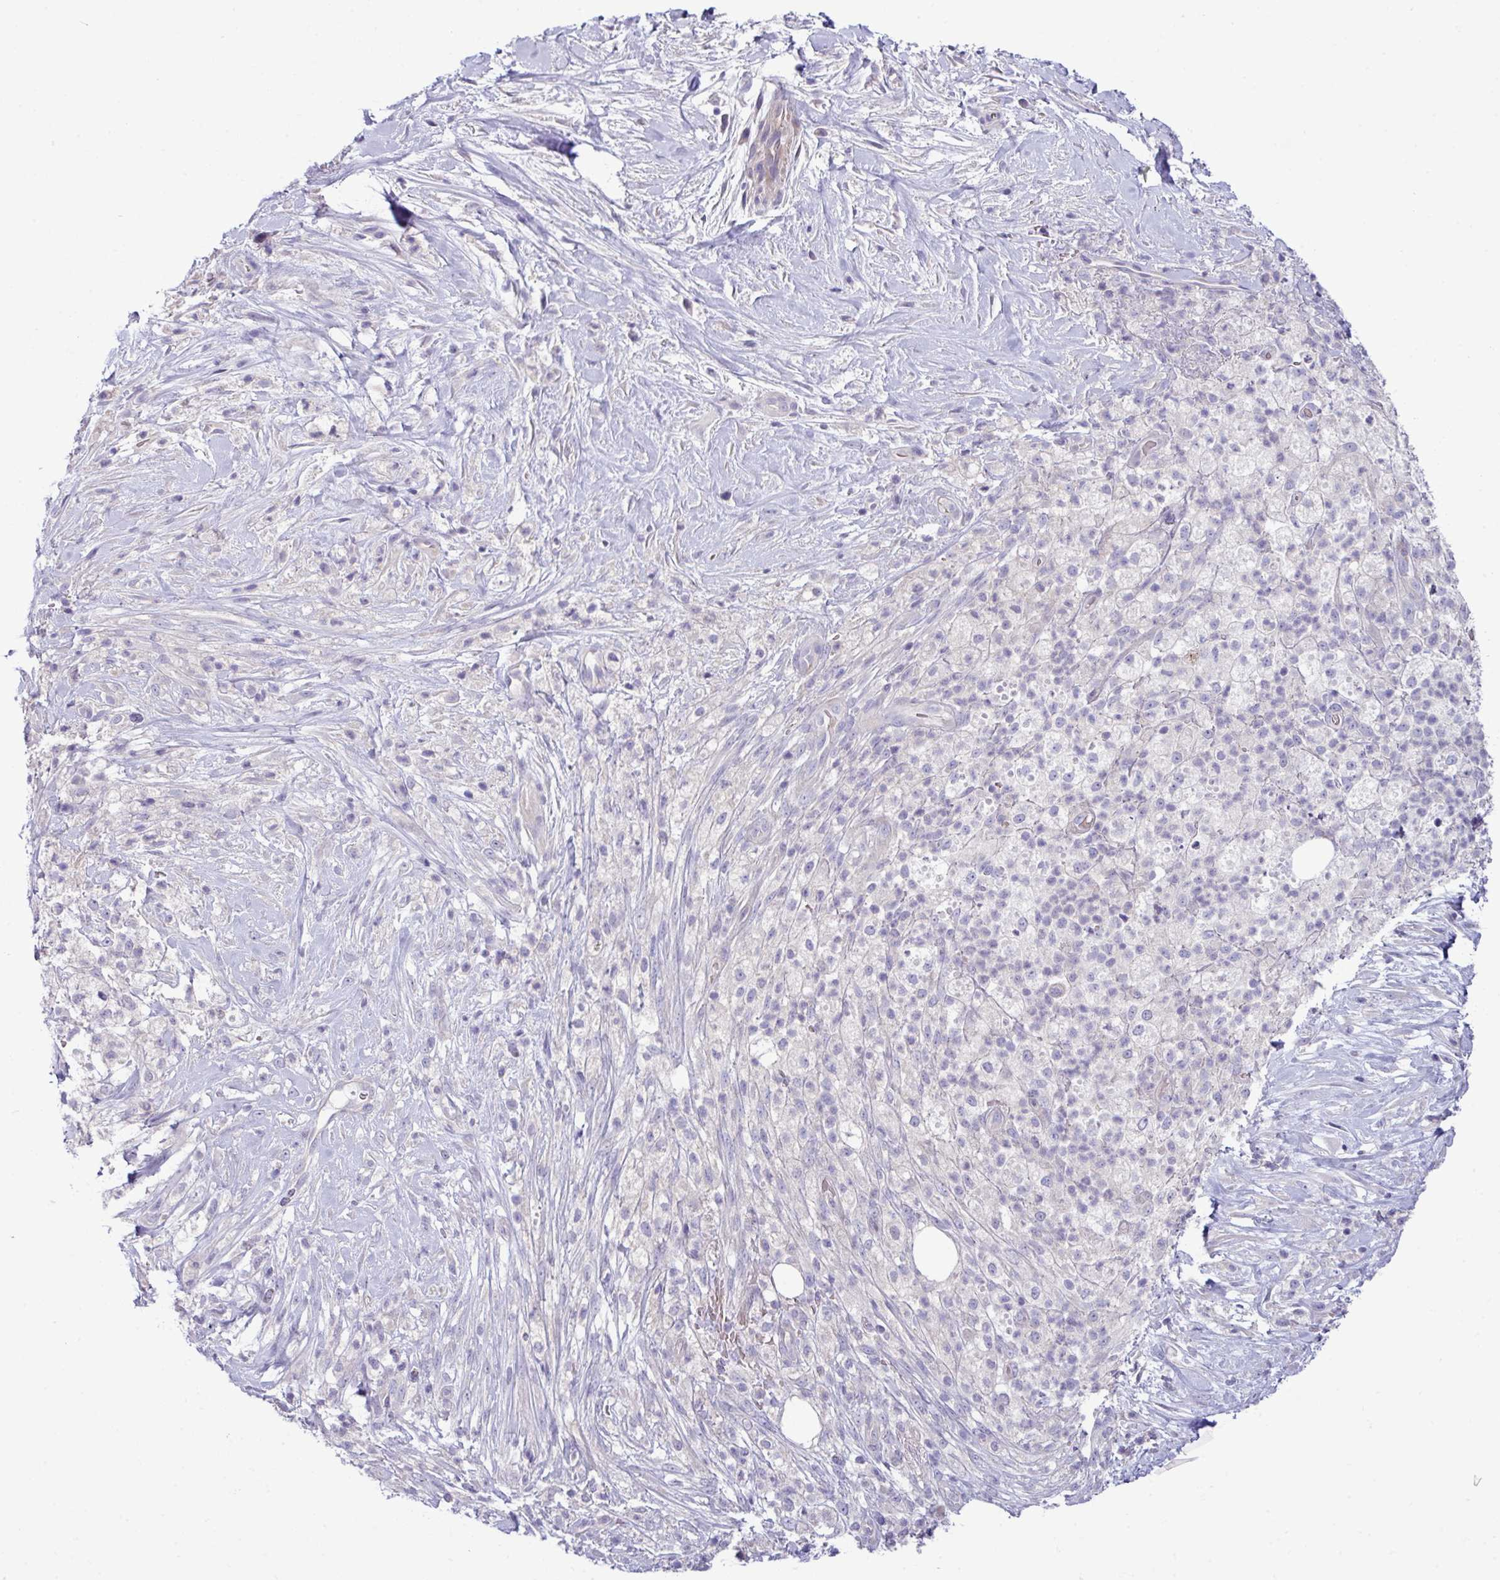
{"staining": {"intensity": "negative", "quantity": "none", "location": "none"}, "tissue": "pancreatic cancer", "cell_type": "Tumor cells", "image_type": "cancer", "snomed": [{"axis": "morphology", "description": "Adenocarcinoma, NOS"}, {"axis": "topography", "description": "Pancreas"}], "caption": "Immunohistochemistry of human pancreatic adenocarcinoma shows no staining in tumor cells.", "gene": "ACAP3", "patient": {"sex": "female", "age": 72}}